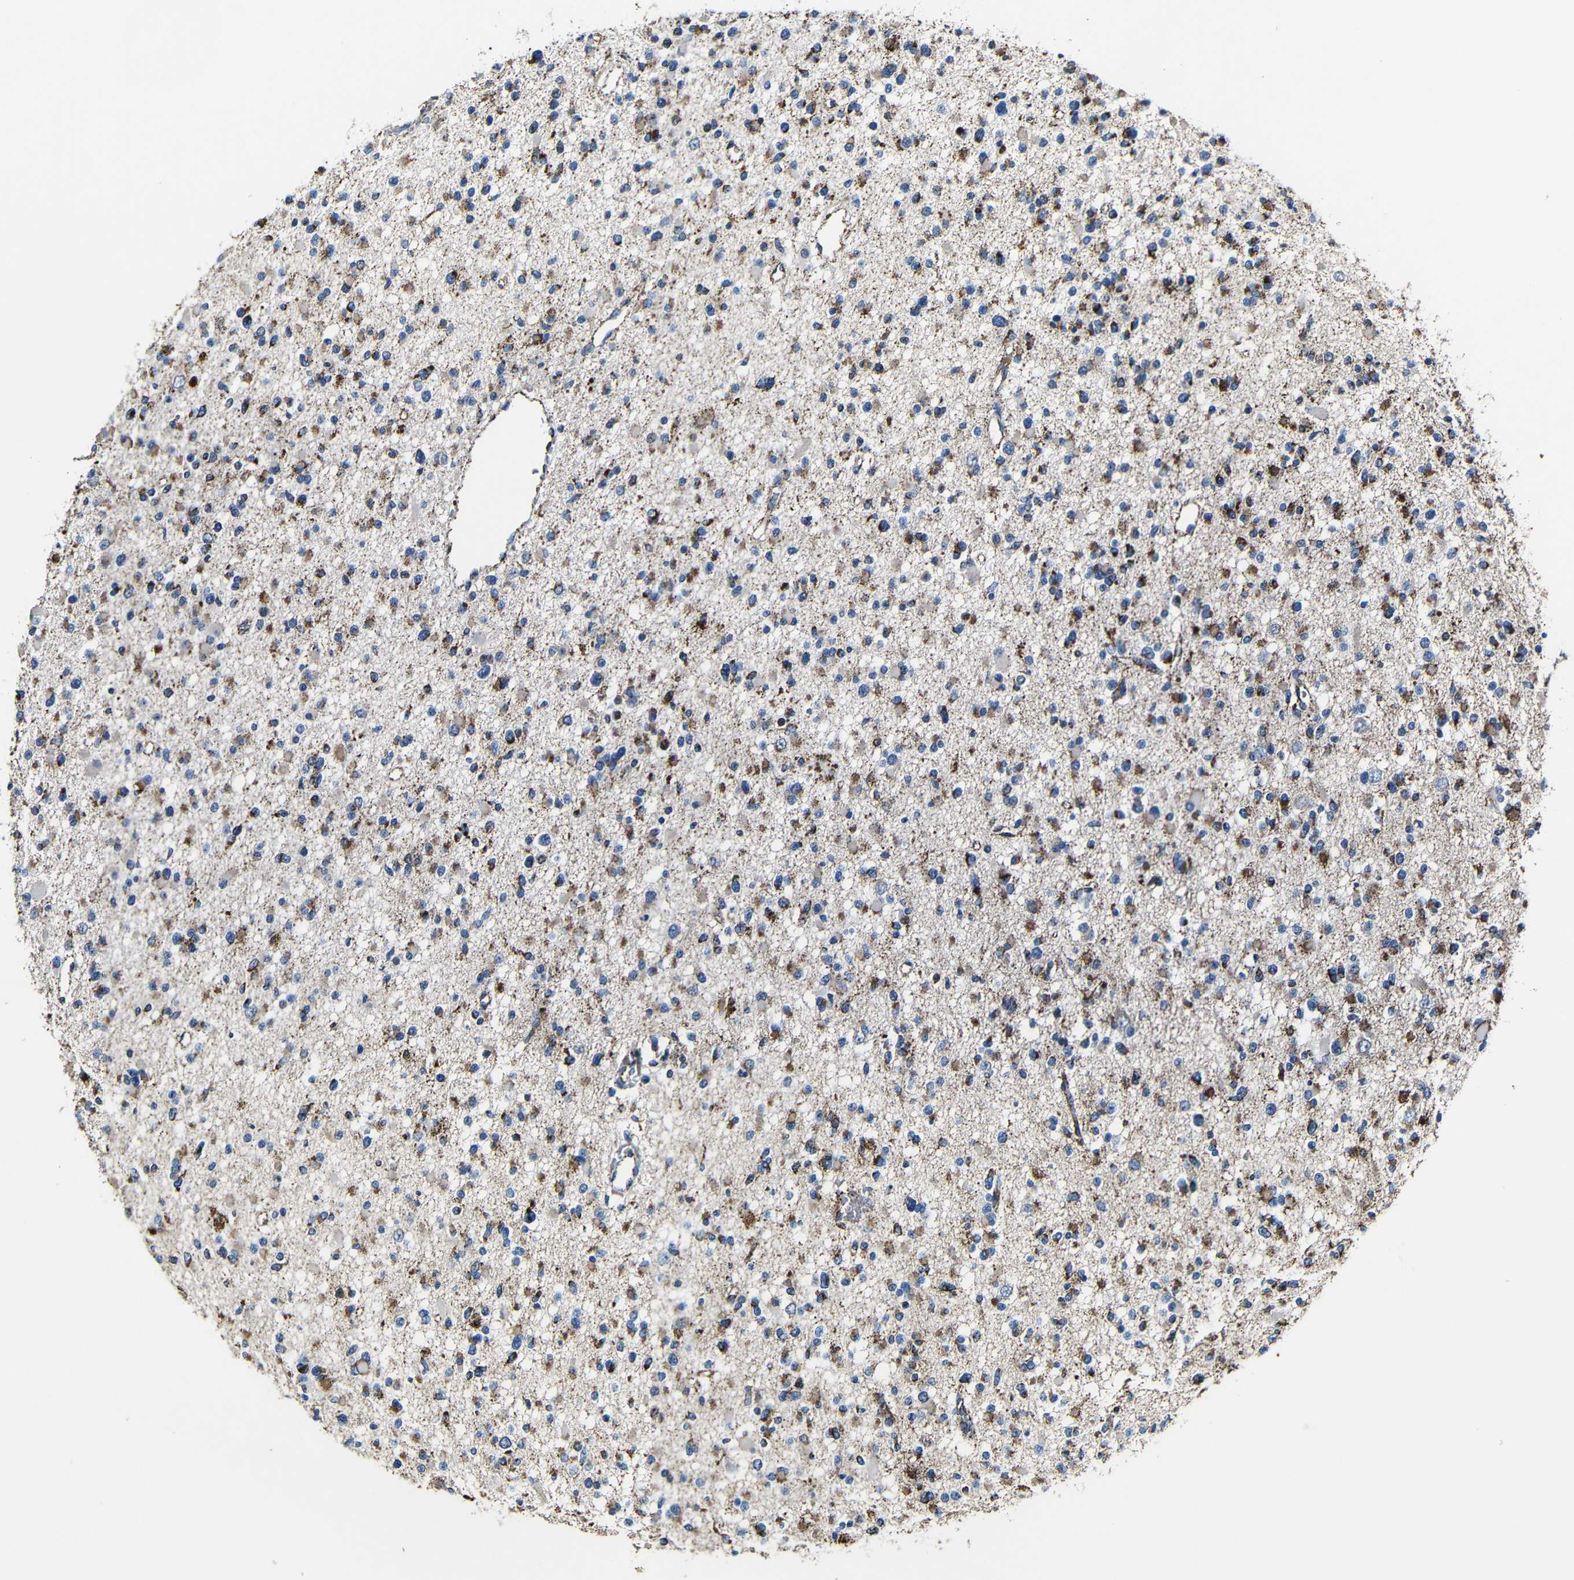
{"staining": {"intensity": "strong", "quantity": "25%-75%", "location": "cytoplasmic/membranous"}, "tissue": "glioma", "cell_type": "Tumor cells", "image_type": "cancer", "snomed": [{"axis": "morphology", "description": "Glioma, malignant, Low grade"}, {"axis": "topography", "description": "Brain"}], "caption": "Strong cytoplasmic/membranous staining is seen in approximately 25%-75% of tumor cells in low-grade glioma (malignant). (brown staining indicates protein expression, while blue staining denotes nuclei).", "gene": "CA5B", "patient": {"sex": "female", "age": 22}}